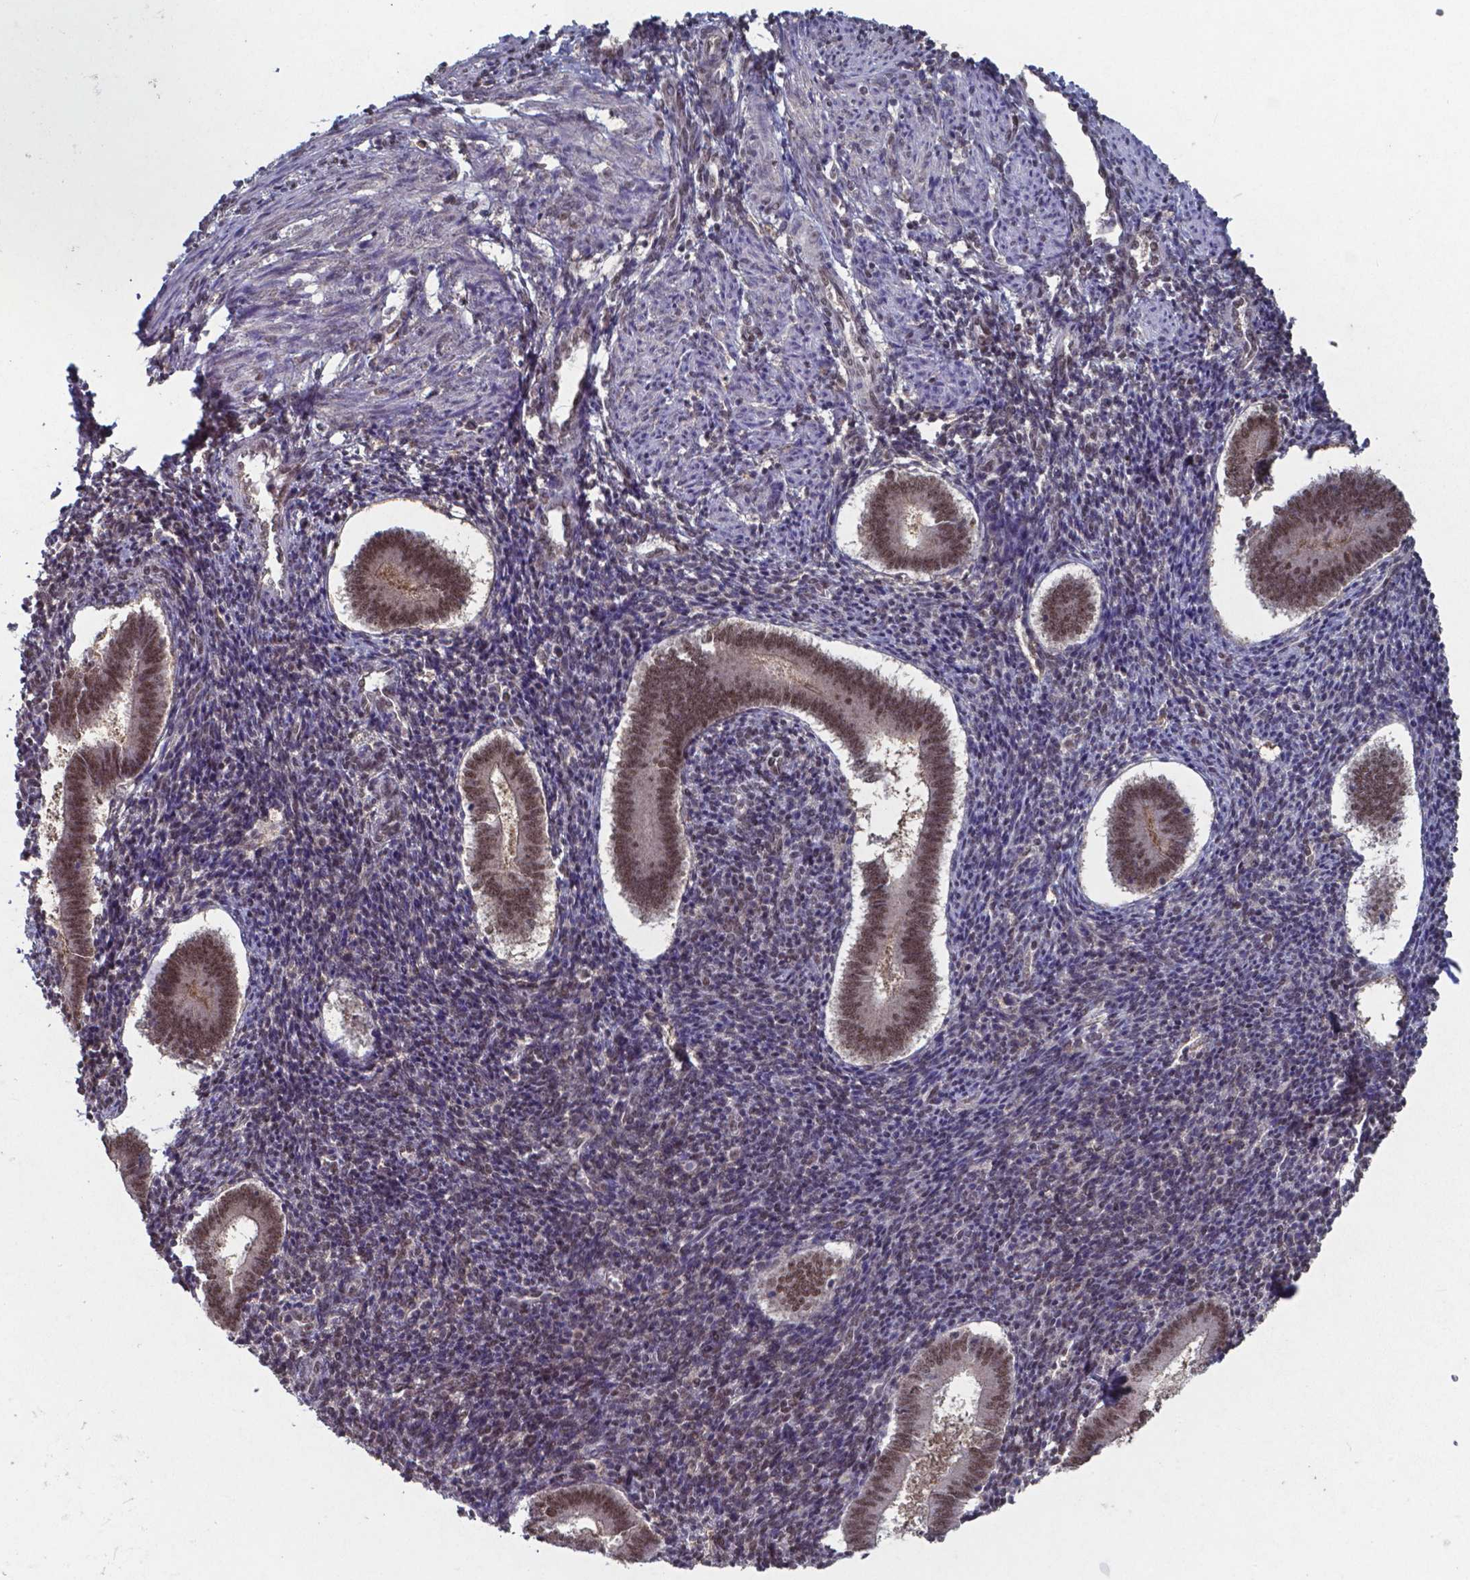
{"staining": {"intensity": "moderate", "quantity": "<25%", "location": "nuclear"}, "tissue": "endometrium", "cell_type": "Cells in endometrial stroma", "image_type": "normal", "snomed": [{"axis": "morphology", "description": "Normal tissue, NOS"}, {"axis": "topography", "description": "Endometrium"}], "caption": "Endometrium was stained to show a protein in brown. There is low levels of moderate nuclear expression in about <25% of cells in endometrial stroma. Using DAB (brown) and hematoxylin (blue) stains, captured at high magnification using brightfield microscopy.", "gene": "UBA1", "patient": {"sex": "female", "age": 25}}